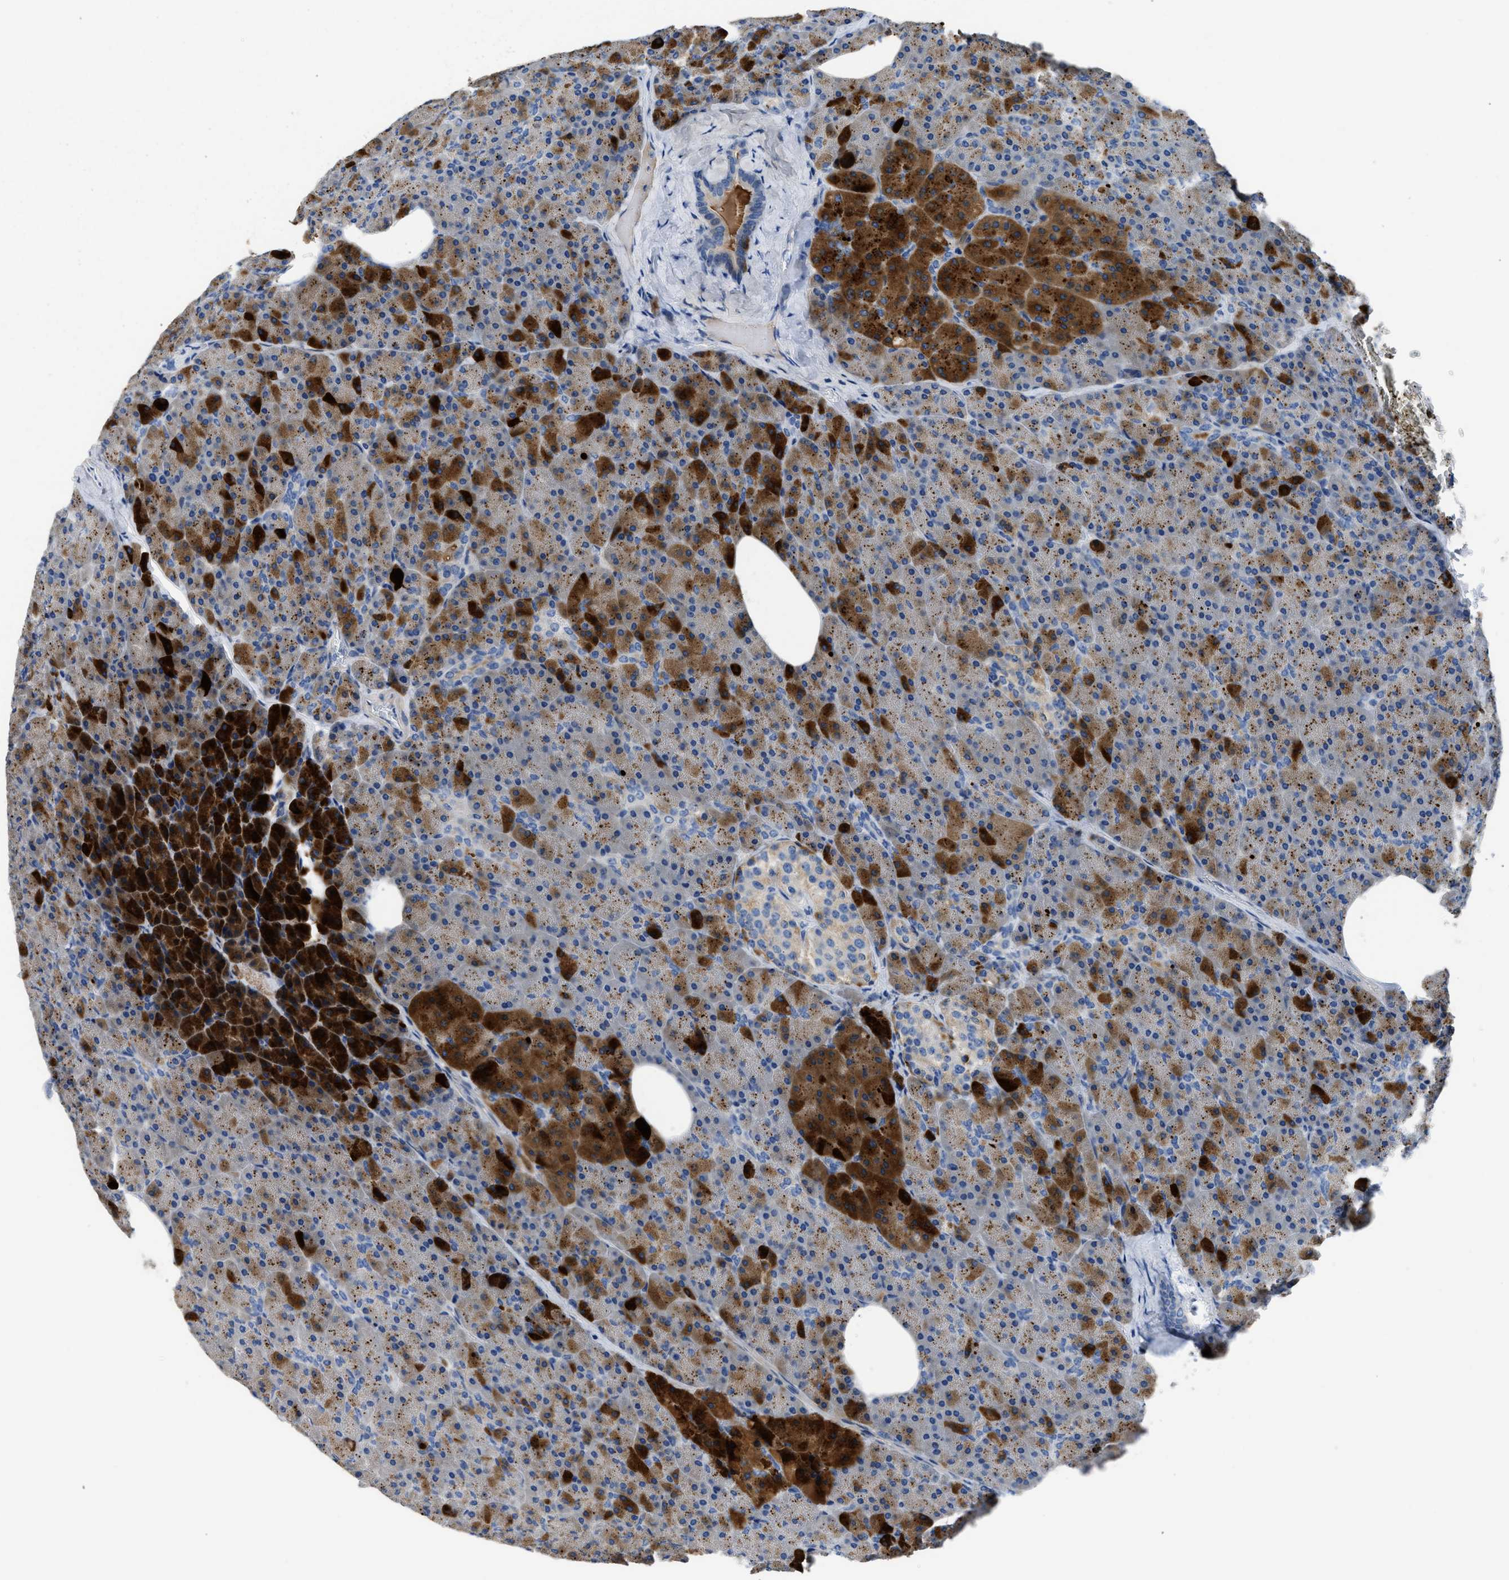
{"staining": {"intensity": "strong", "quantity": "25%-75%", "location": "cytoplasmic/membranous"}, "tissue": "pancreas", "cell_type": "Exocrine glandular cells", "image_type": "normal", "snomed": [{"axis": "morphology", "description": "Normal tissue, NOS"}, {"axis": "topography", "description": "Pancreas"}], "caption": "Pancreas stained for a protein (brown) exhibits strong cytoplasmic/membranous positive expression in about 25%-75% of exocrine glandular cells.", "gene": "C1S", "patient": {"sex": "female", "age": 35}}